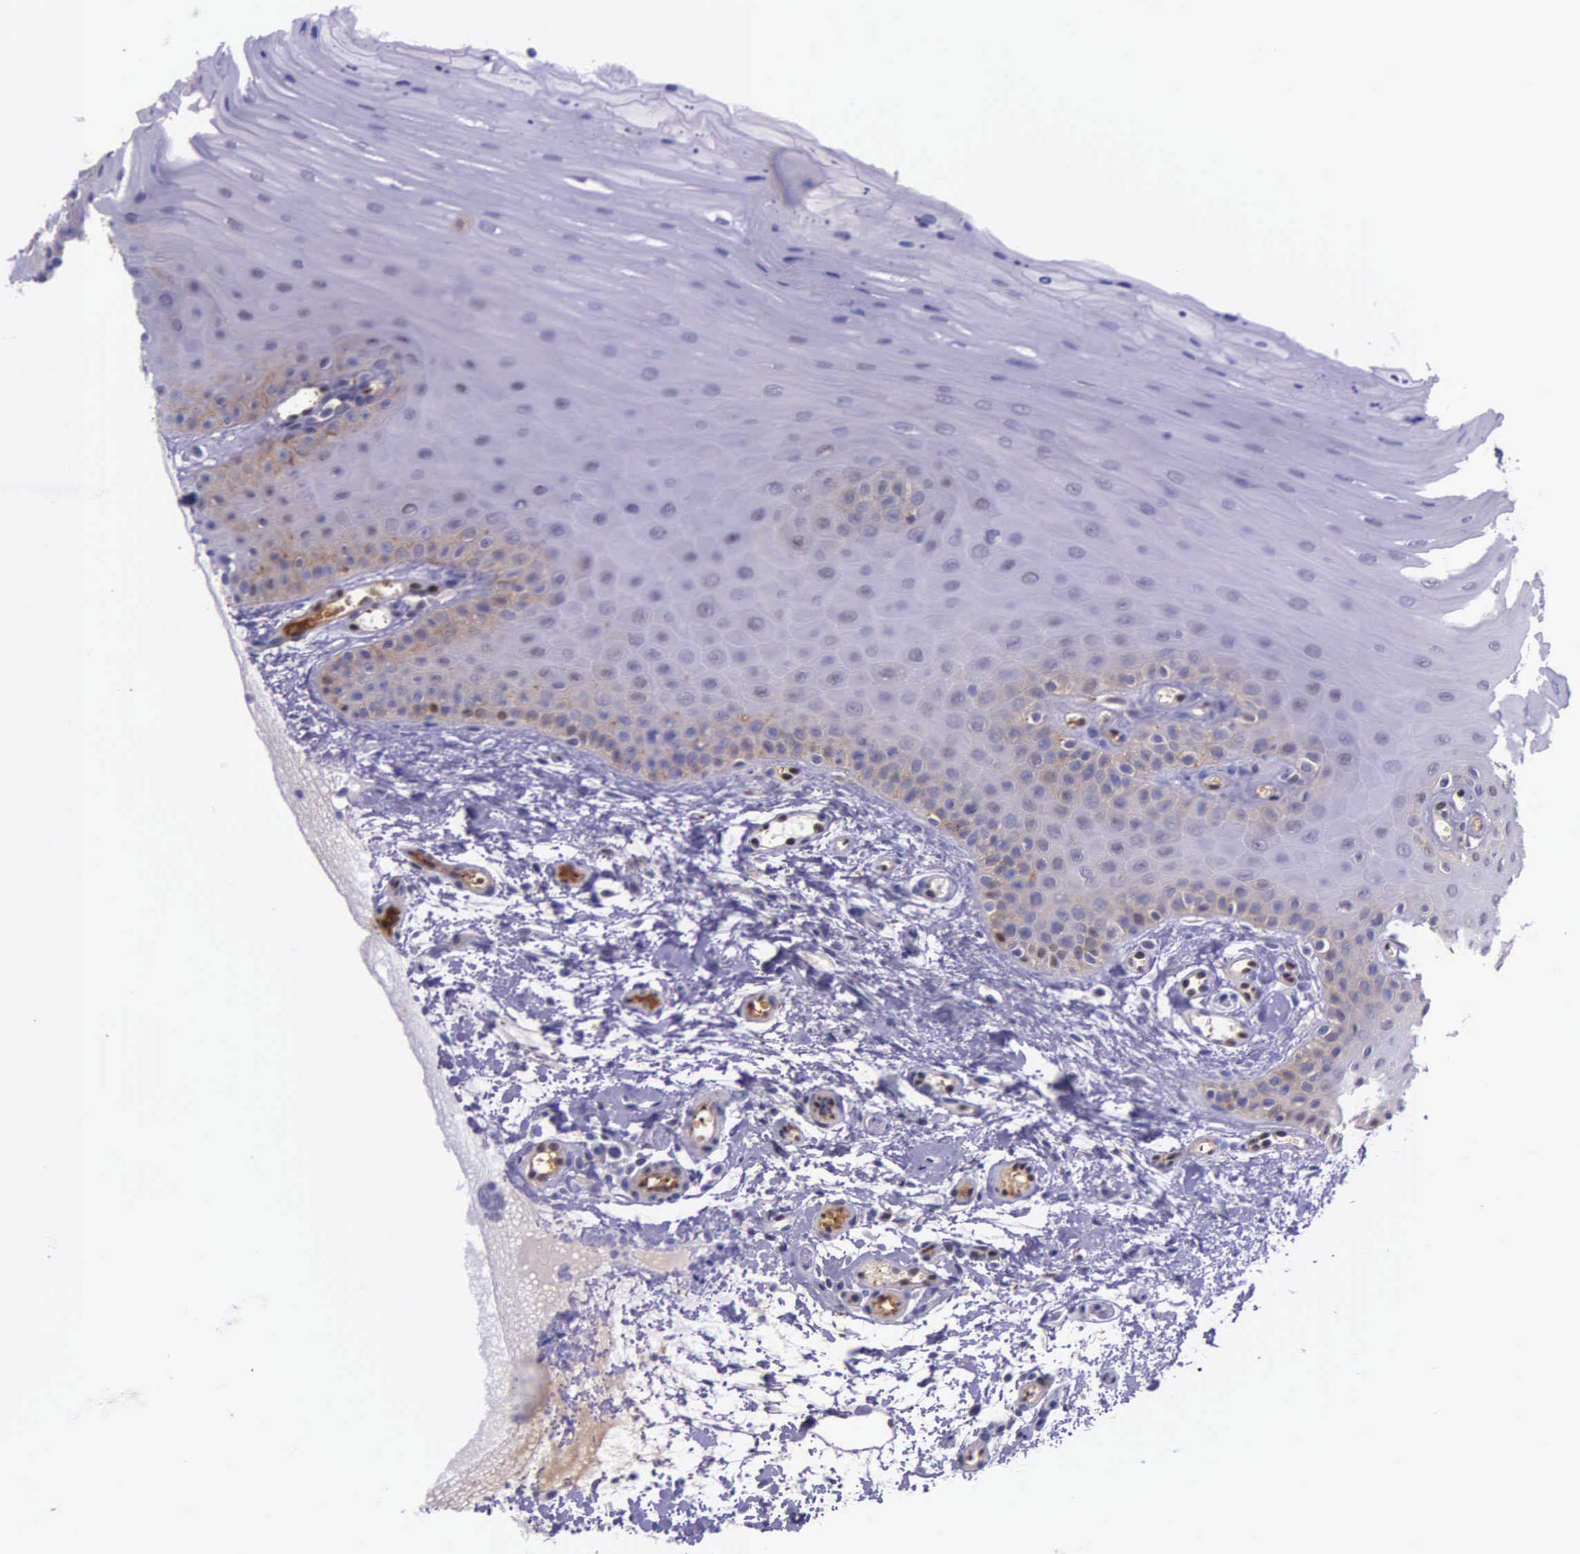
{"staining": {"intensity": "weak", "quantity": "<25%", "location": "cytoplasmic/membranous"}, "tissue": "oral mucosa", "cell_type": "Squamous epithelial cells", "image_type": "normal", "snomed": [{"axis": "morphology", "description": "Normal tissue, NOS"}, {"axis": "topography", "description": "Oral tissue"}], "caption": "Immunohistochemistry (IHC) micrograph of unremarkable human oral mucosa stained for a protein (brown), which reveals no positivity in squamous epithelial cells. (DAB (3,3'-diaminobenzidine) immunohistochemistry (IHC) with hematoxylin counter stain).", "gene": "GMPR2", "patient": {"sex": "female", "age": 54}}